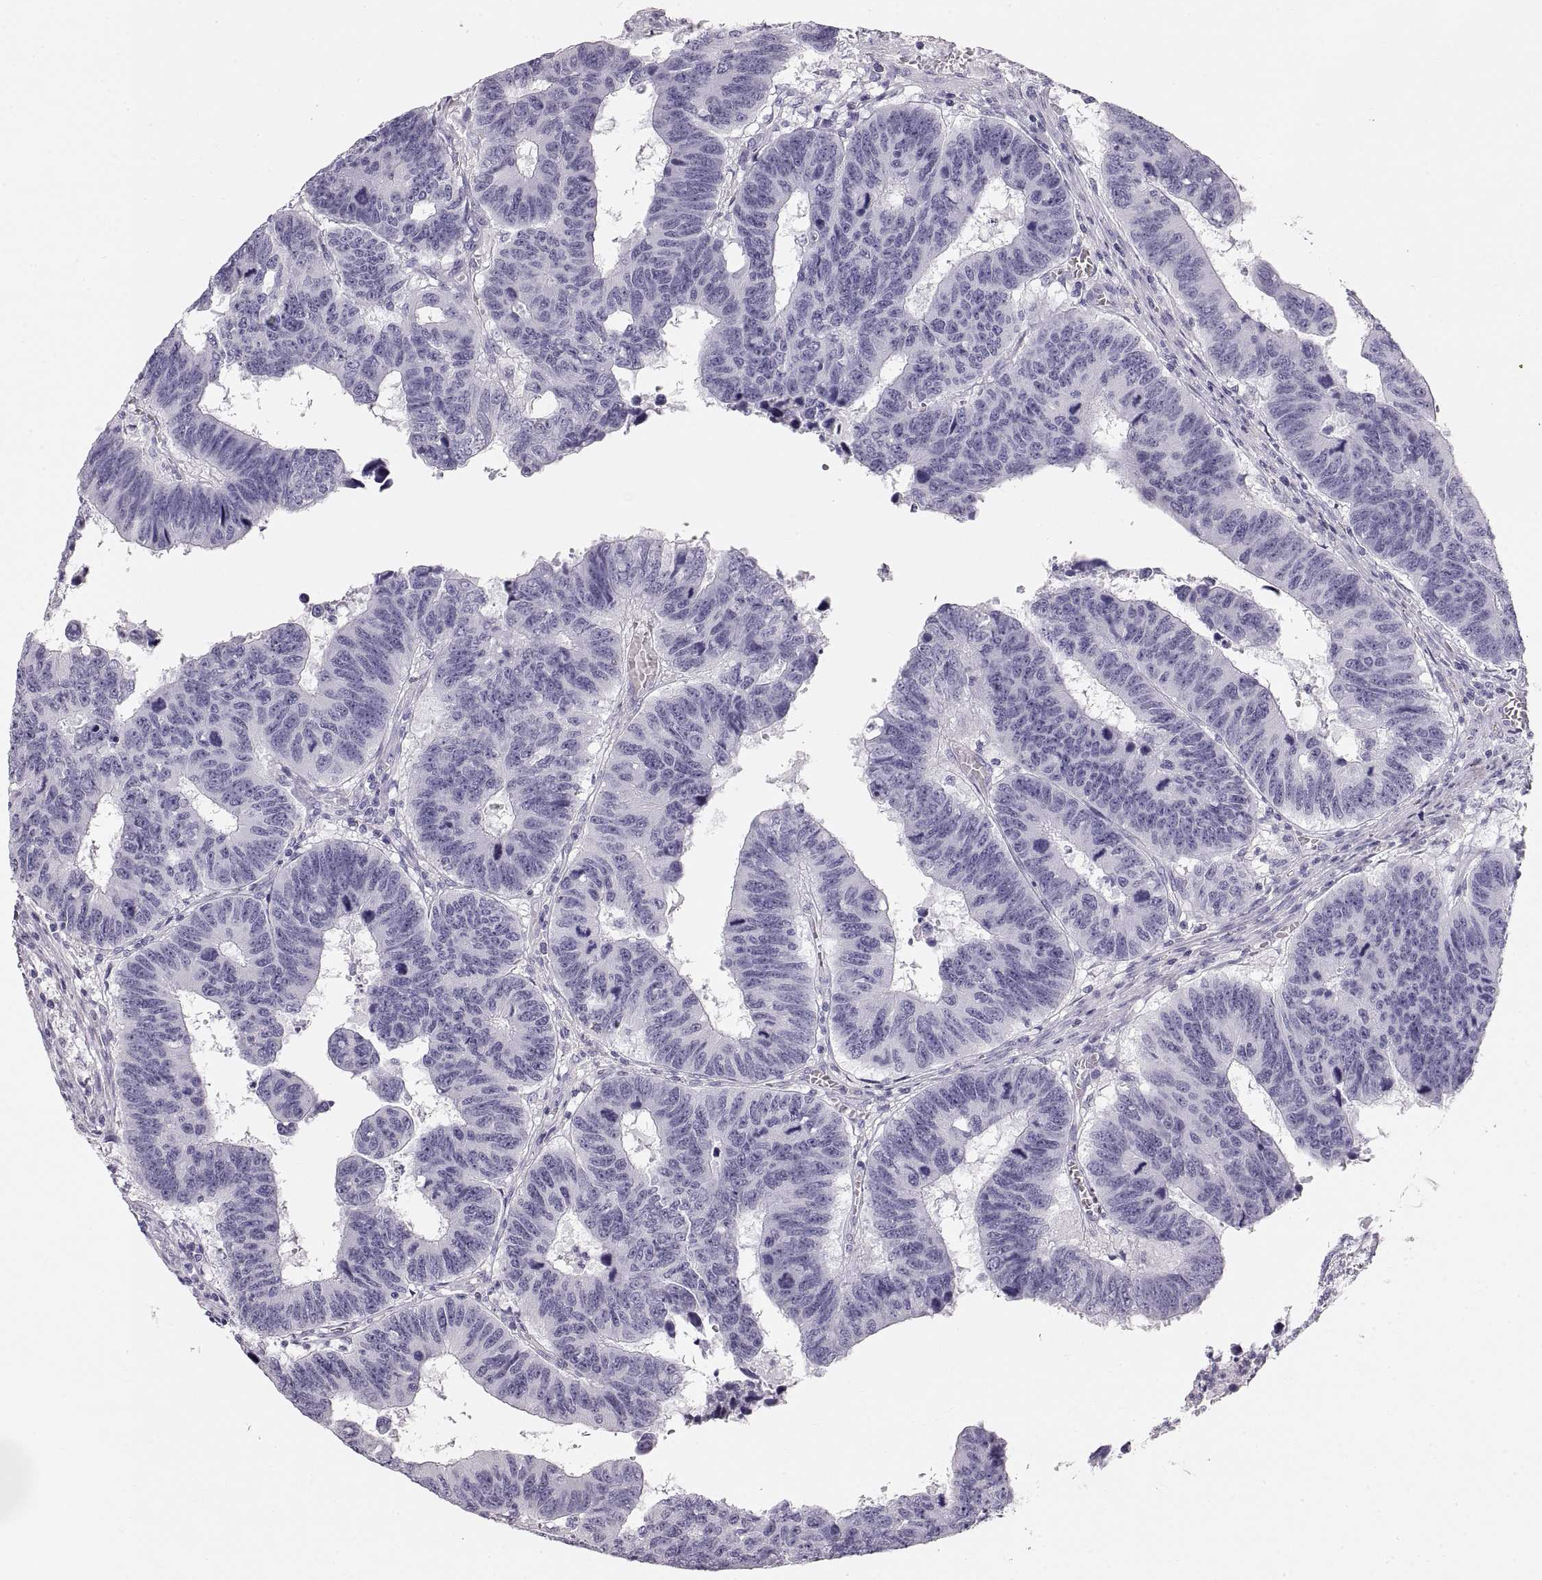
{"staining": {"intensity": "negative", "quantity": "none", "location": "none"}, "tissue": "colorectal cancer", "cell_type": "Tumor cells", "image_type": "cancer", "snomed": [{"axis": "morphology", "description": "Adenocarcinoma, NOS"}, {"axis": "topography", "description": "Appendix"}, {"axis": "topography", "description": "Colon"}, {"axis": "topography", "description": "Cecum"}, {"axis": "topography", "description": "Colon asc"}], "caption": "A high-resolution micrograph shows IHC staining of colorectal cancer (adenocarcinoma), which displays no significant staining in tumor cells.", "gene": "CRYAA", "patient": {"sex": "female", "age": 85}}